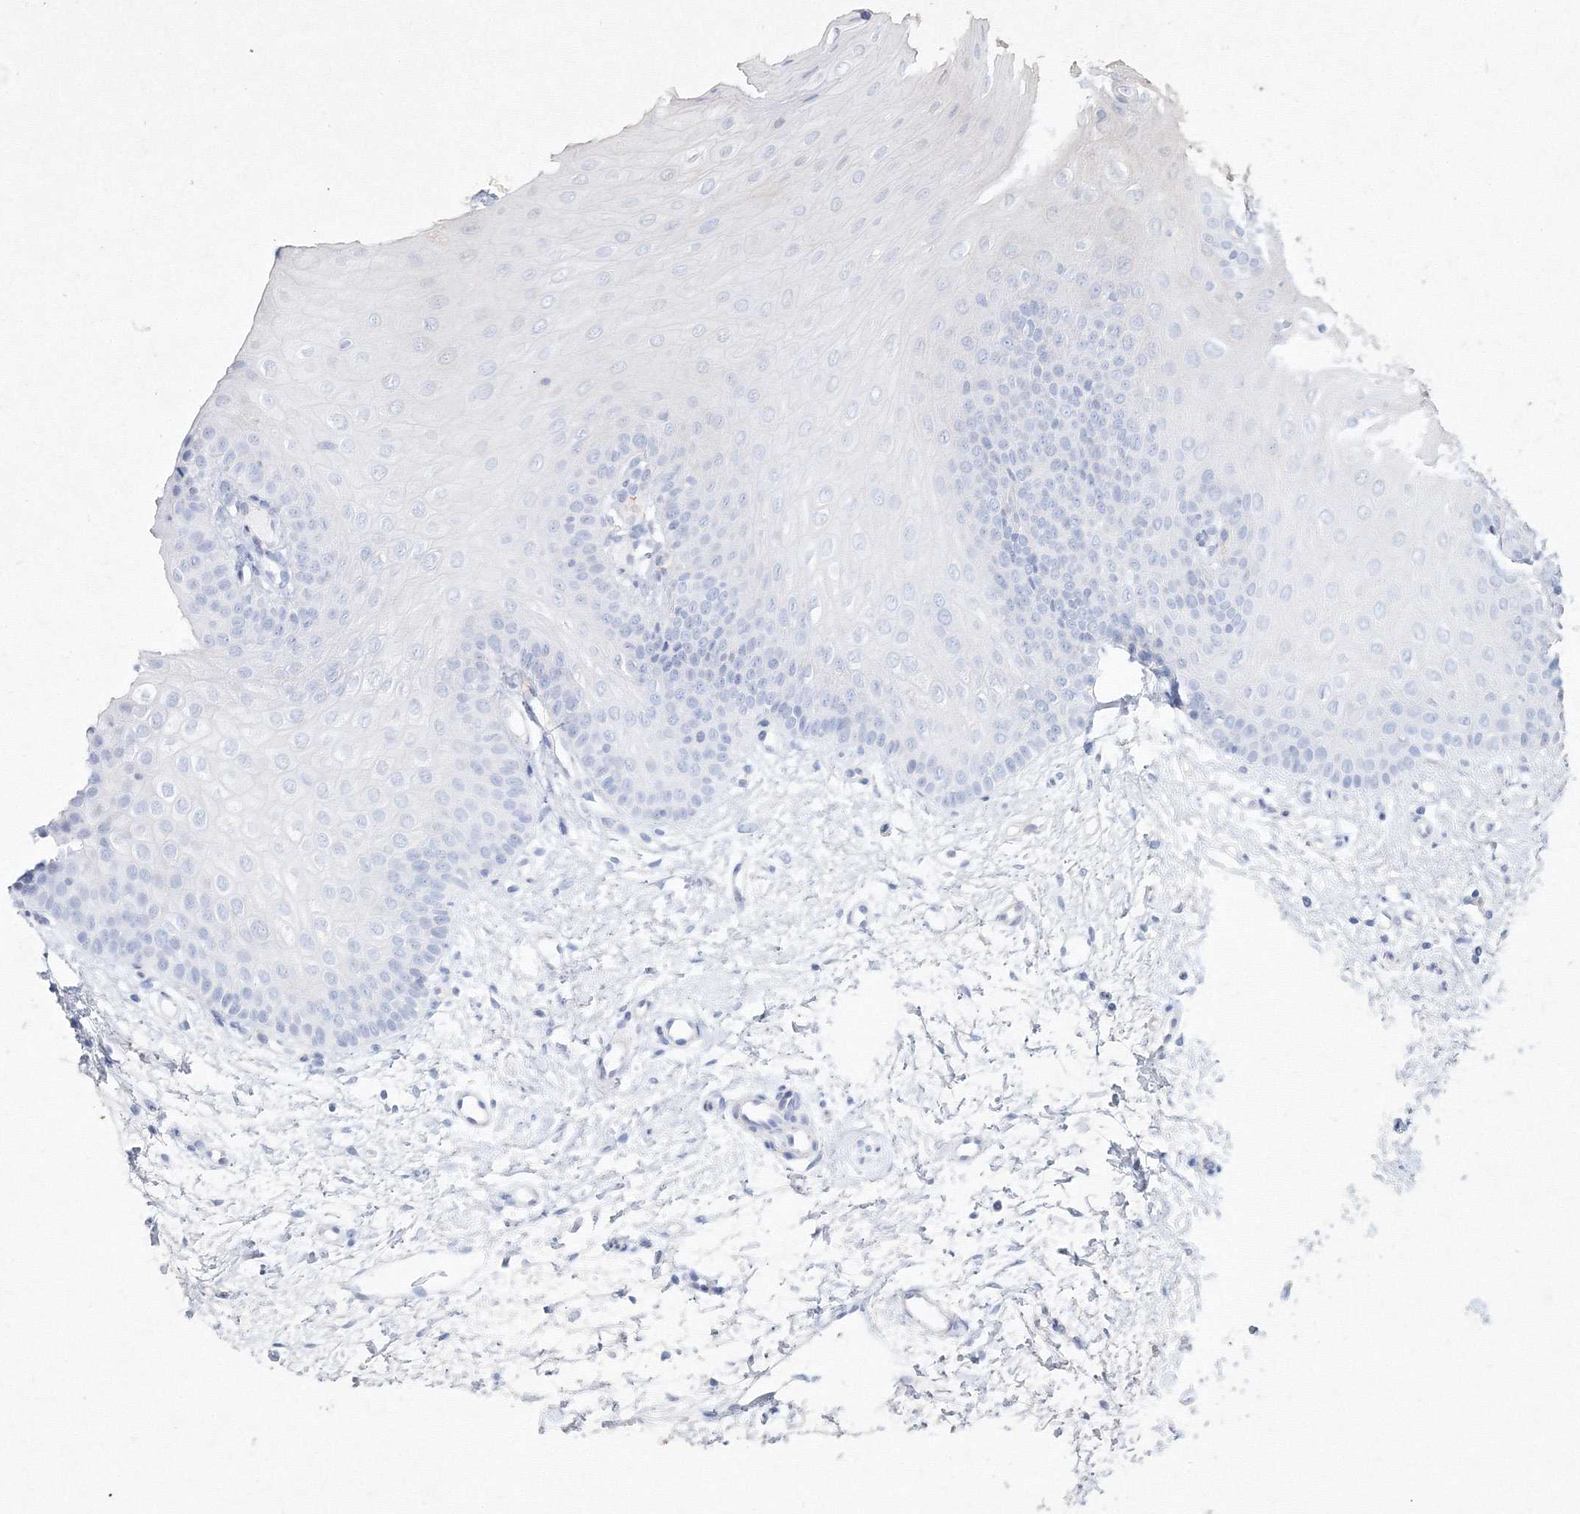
{"staining": {"intensity": "negative", "quantity": "none", "location": "none"}, "tissue": "oral mucosa", "cell_type": "Squamous epithelial cells", "image_type": "normal", "snomed": [{"axis": "morphology", "description": "Normal tissue, NOS"}, {"axis": "topography", "description": "Oral tissue"}], "caption": "DAB immunohistochemical staining of benign oral mucosa reveals no significant expression in squamous epithelial cells. (Immunohistochemistry, brightfield microscopy, high magnification).", "gene": "CXXC4", "patient": {"sex": "female", "age": 68}}